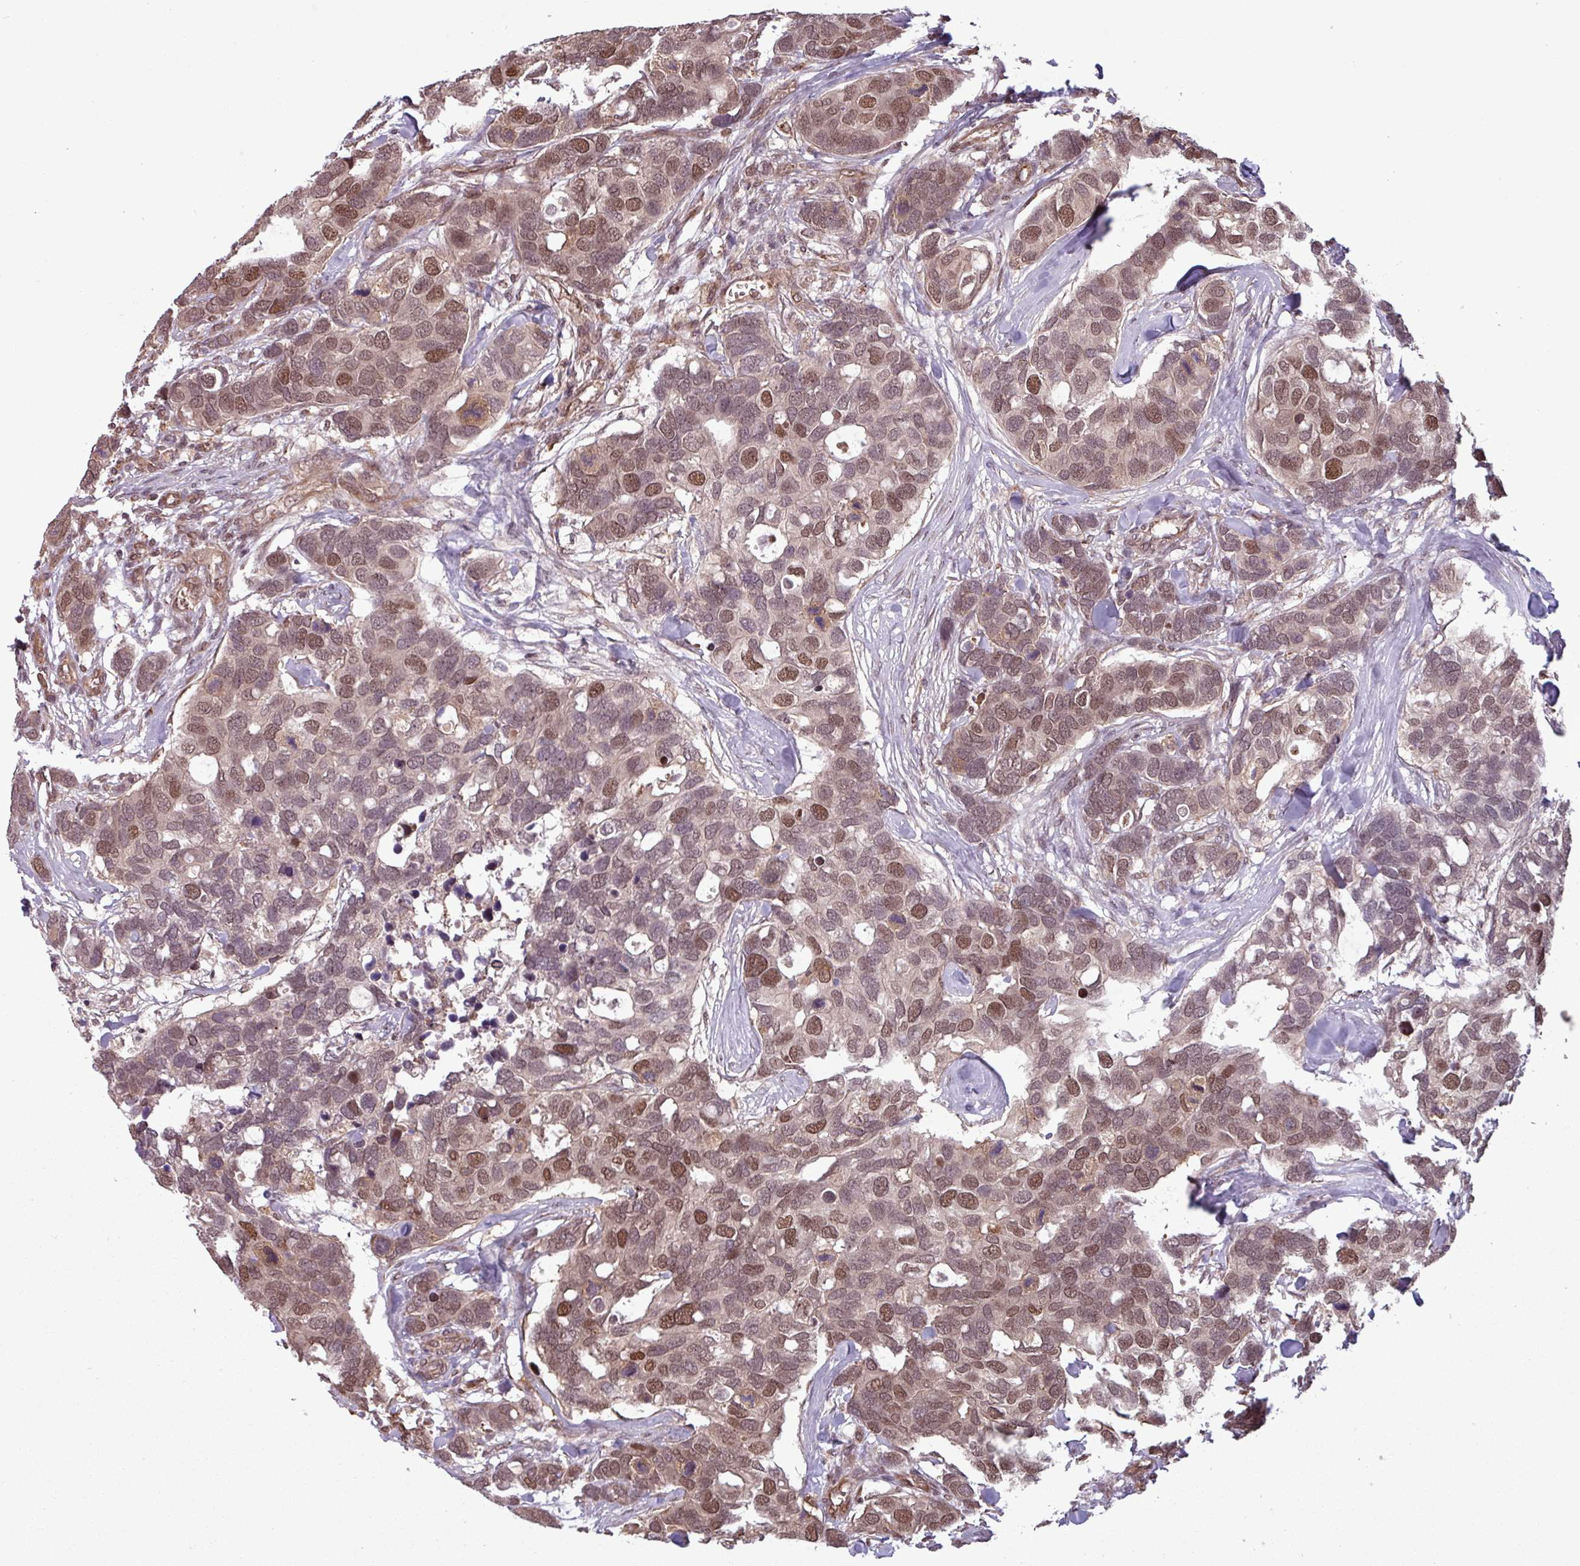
{"staining": {"intensity": "moderate", "quantity": ">75%", "location": "nuclear"}, "tissue": "breast cancer", "cell_type": "Tumor cells", "image_type": "cancer", "snomed": [{"axis": "morphology", "description": "Duct carcinoma"}, {"axis": "topography", "description": "Breast"}], "caption": "IHC micrograph of neoplastic tissue: human breast cancer (intraductal carcinoma) stained using IHC displays medium levels of moderate protein expression localized specifically in the nuclear of tumor cells, appearing as a nuclear brown color.", "gene": "RBM4B", "patient": {"sex": "female", "age": 83}}